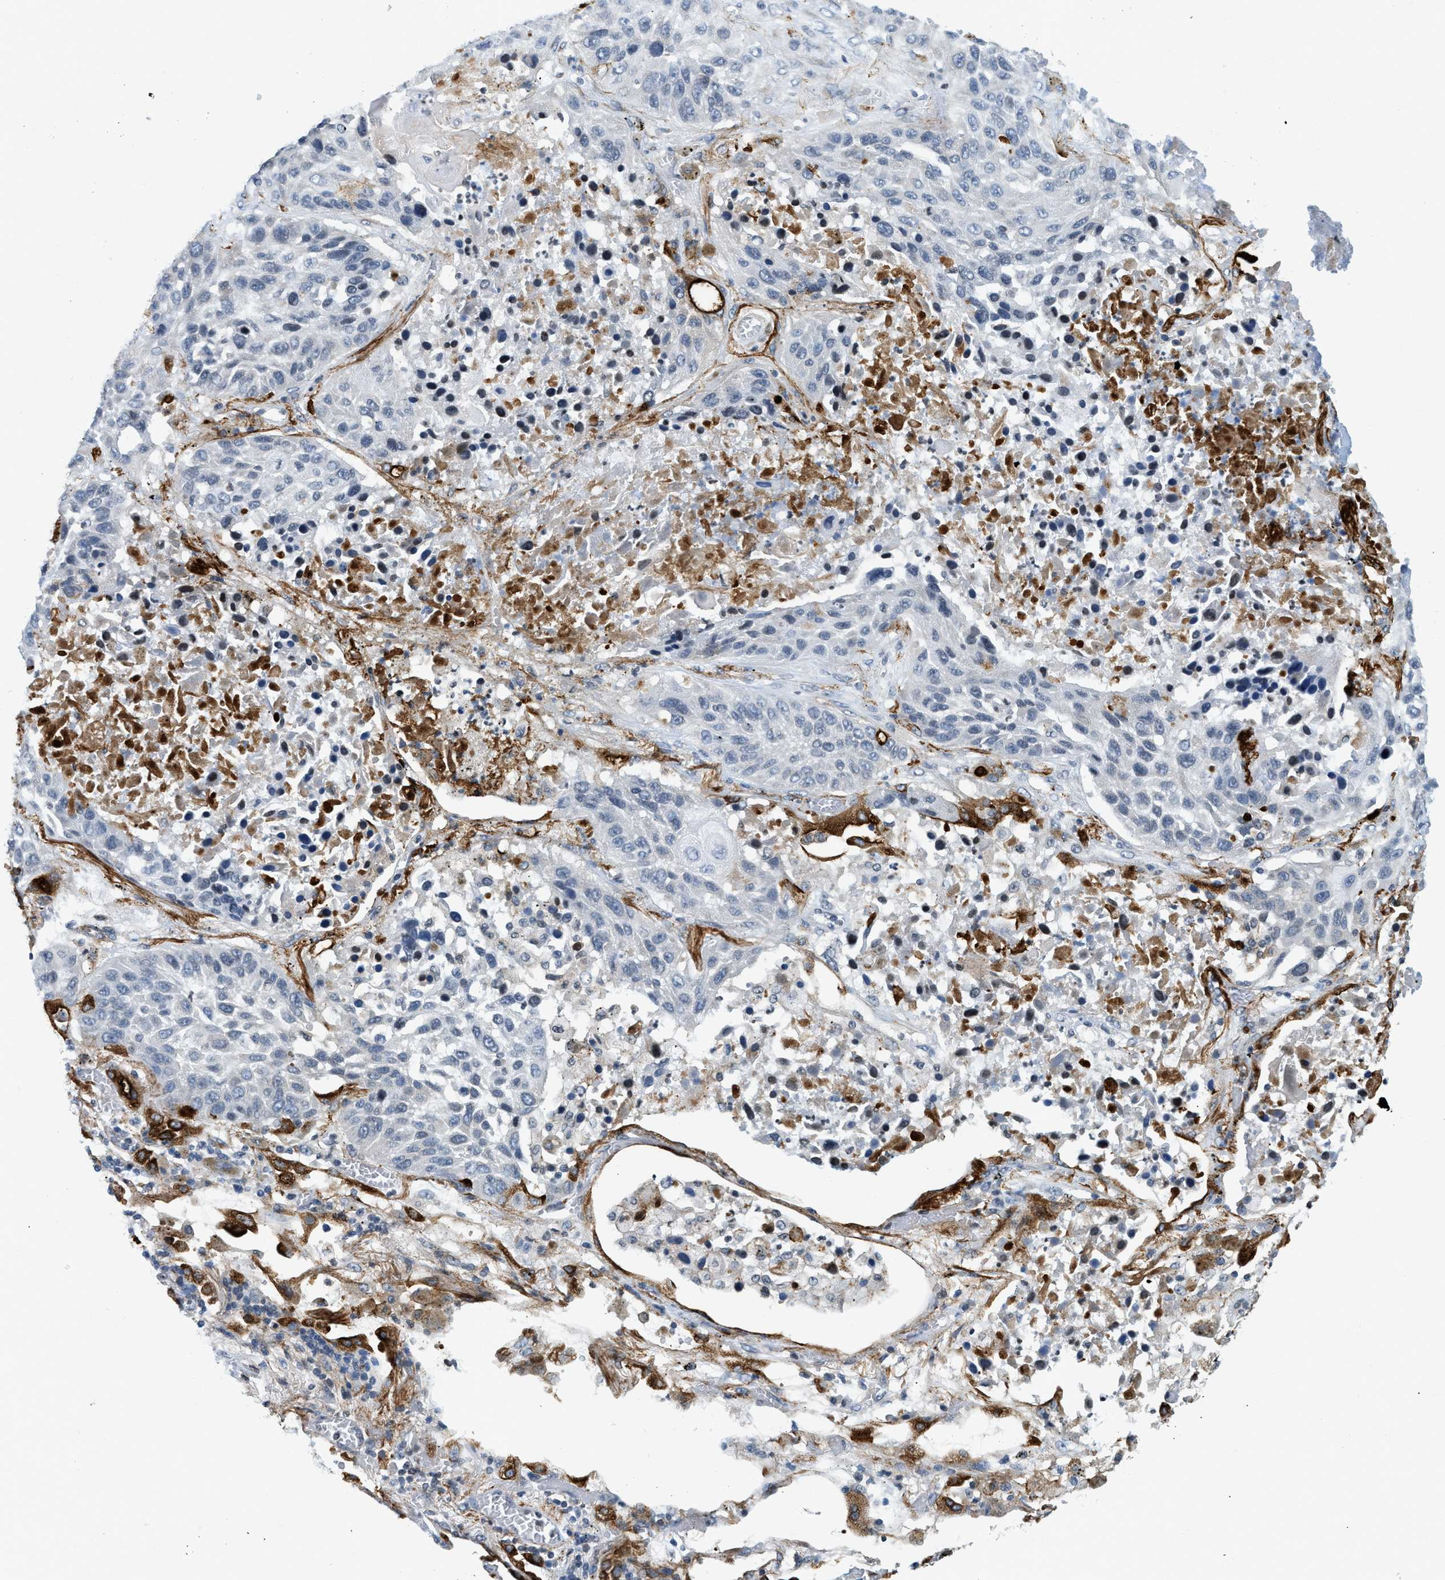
{"staining": {"intensity": "negative", "quantity": "none", "location": "none"}, "tissue": "lung cancer", "cell_type": "Tumor cells", "image_type": "cancer", "snomed": [{"axis": "morphology", "description": "Squamous cell carcinoma, NOS"}, {"axis": "topography", "description": "Lung"}], "caption": "Tumor cells show no significant protein expression in lung squamous cell carcinoma. (Brightfield microscopy of DAB immunohistochemistry at high magnification).", "gene": "UVRAG", "patient": {"sex": "male", "age": 57}}